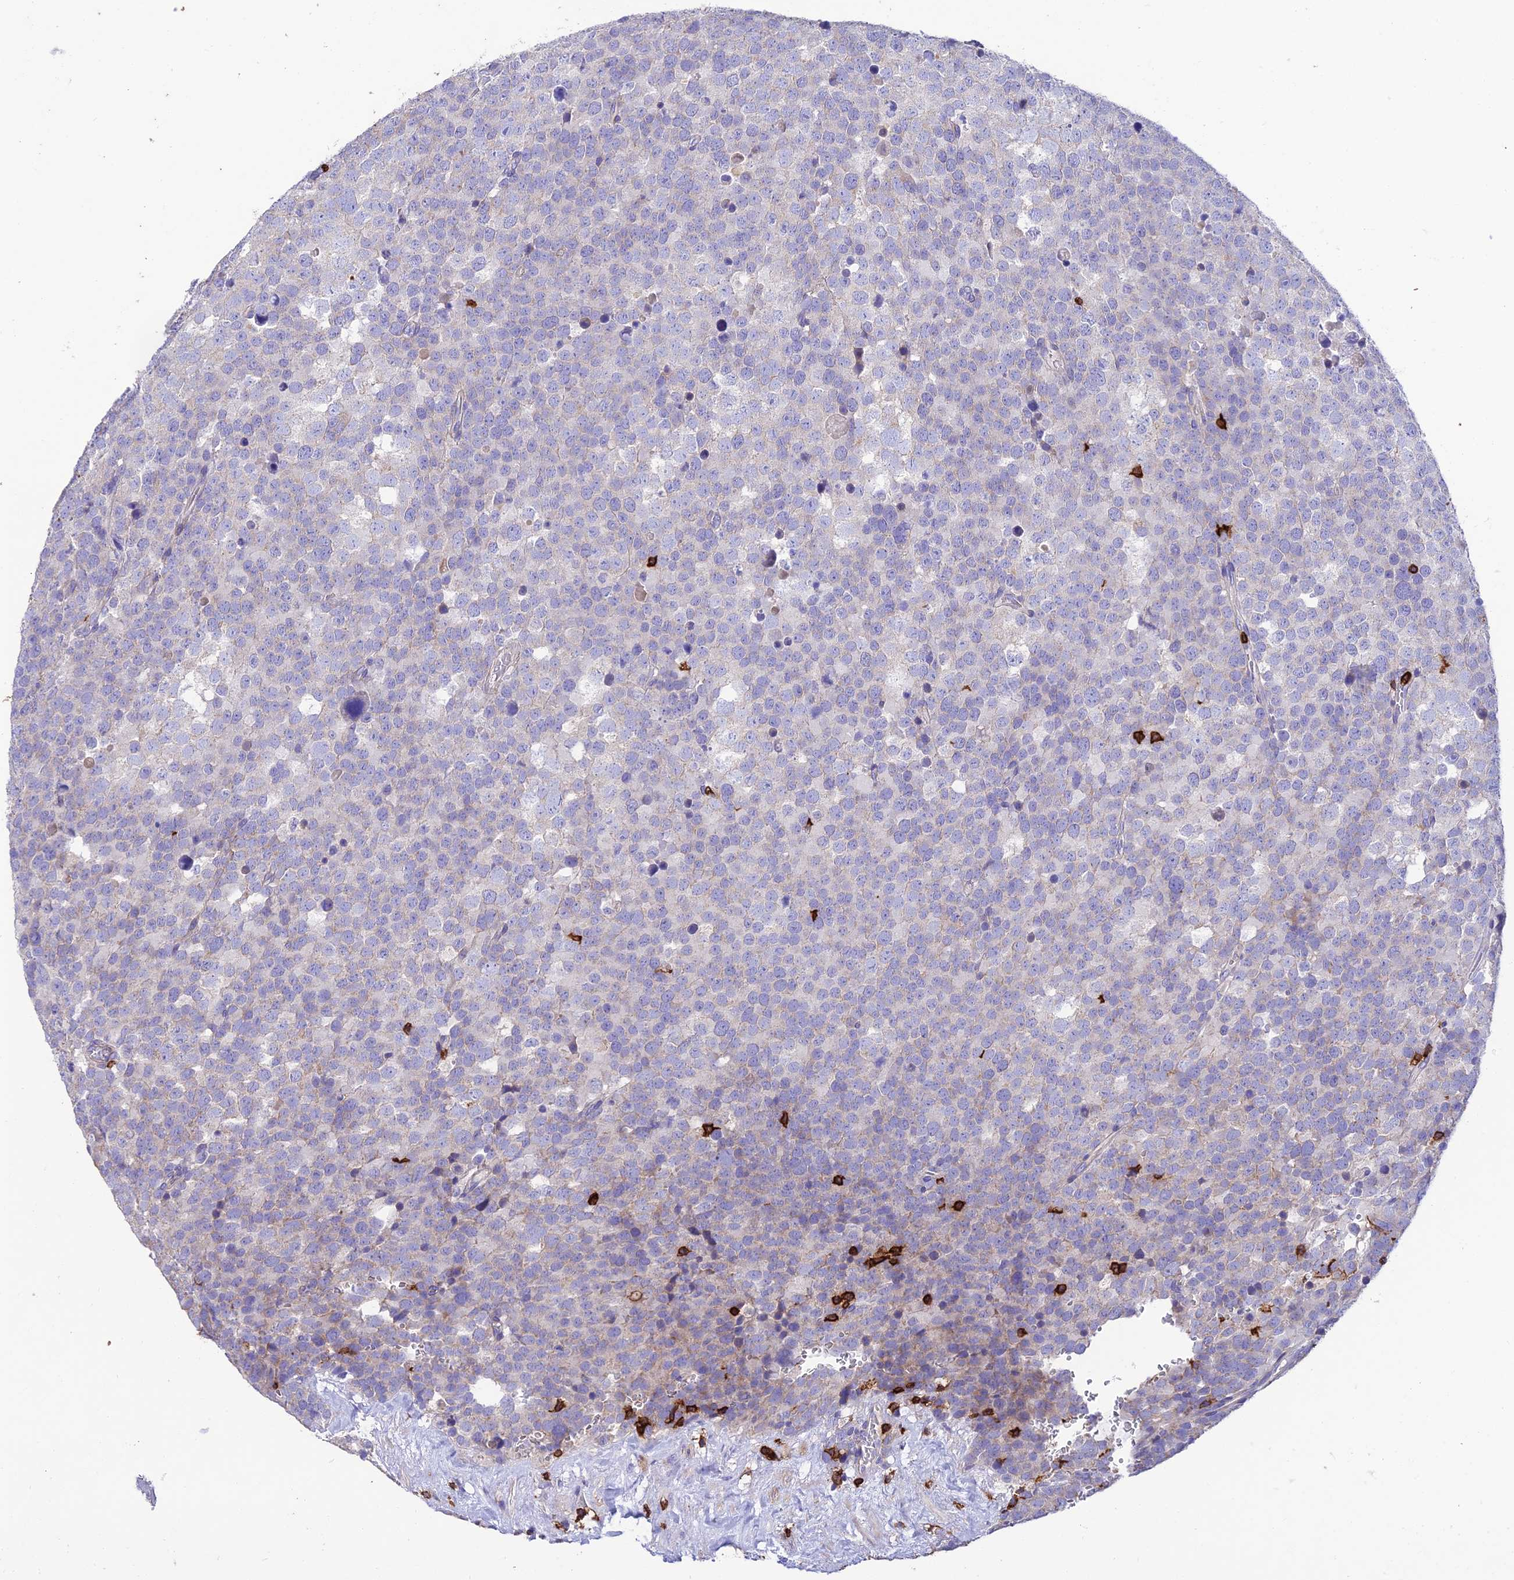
{"staining": {"intensity": "negative", "quantity": "none", "location": "none"}, "tissue": "testis cancer", "cell_type": "Tumor cells", "image_type": "cancer", "snomed": [{"axis": "morphology", "description": "Seminoma, NOS"}, {"axis": "topography", "description": "Testis"}], "caption": "Immunohistochemistry of testis seminoma shows no expression in tumor cells. (DAB (3,3'-diaminobenzidine) immunohistochemistry visualized using brightfield microscopy, high magnification).", "gene": "PTPRCAP", "patient": {"sex": "male", "age": 71}}